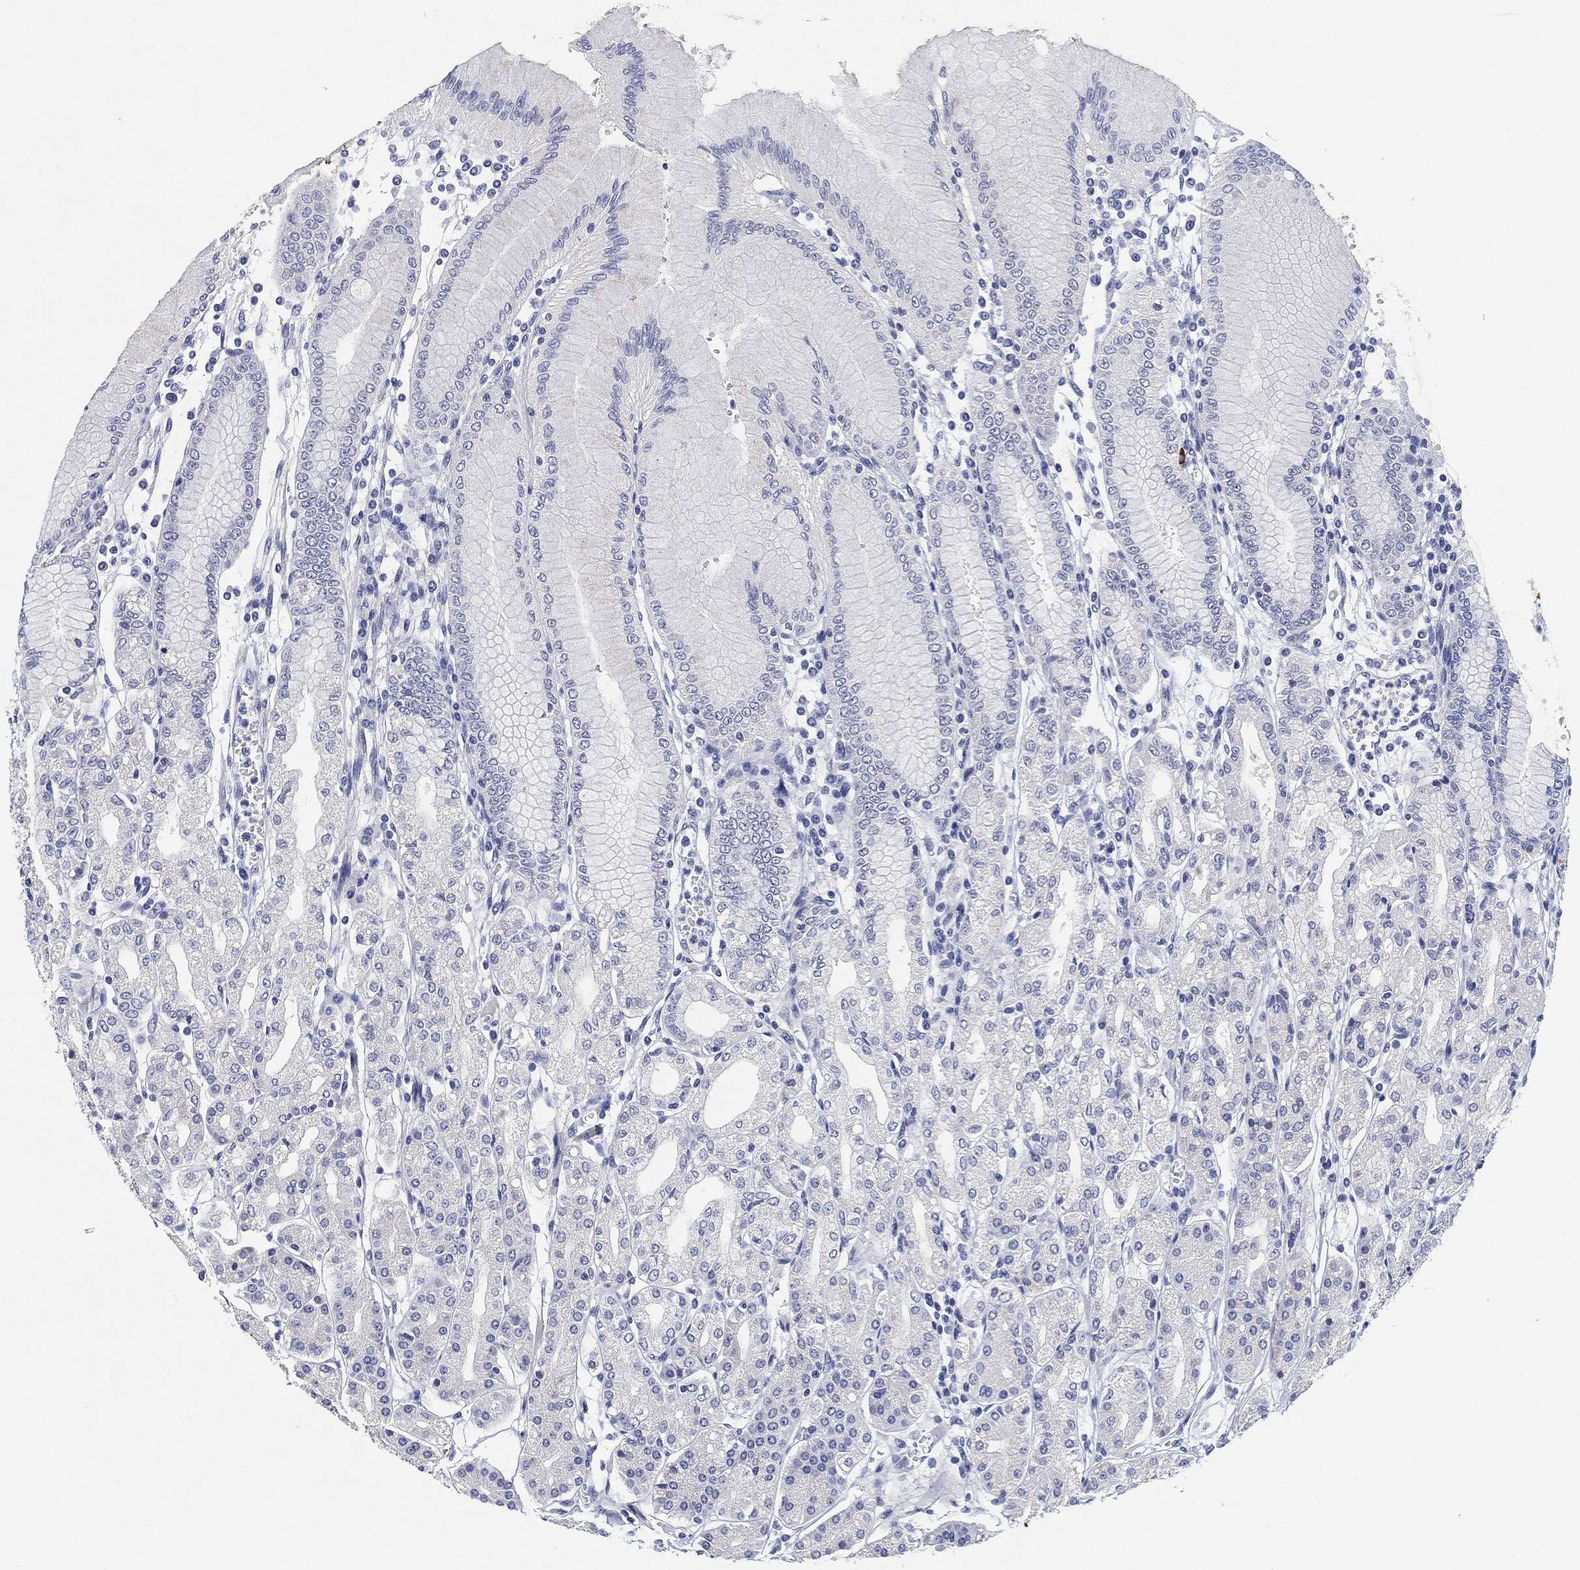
{"staining": {"intensity": "negative", "quantity": "none", "location": "none"}, "tissue": "stomach", "cell_type": "Glandular cells", "image_type": "normal", "snomed": [{"axis": "morphology", "description": "Normal tissue, NOS"}, {"axis": "topography", "description": "Skeletal muscle"}, {"axis": "topography", "description": "Stomach"}], "caption": "Stomach stained for a protein using IHC shows no staining glandular cells.", "gene": "CLUL1", "patient": {"sex": "female", "age": 57}}